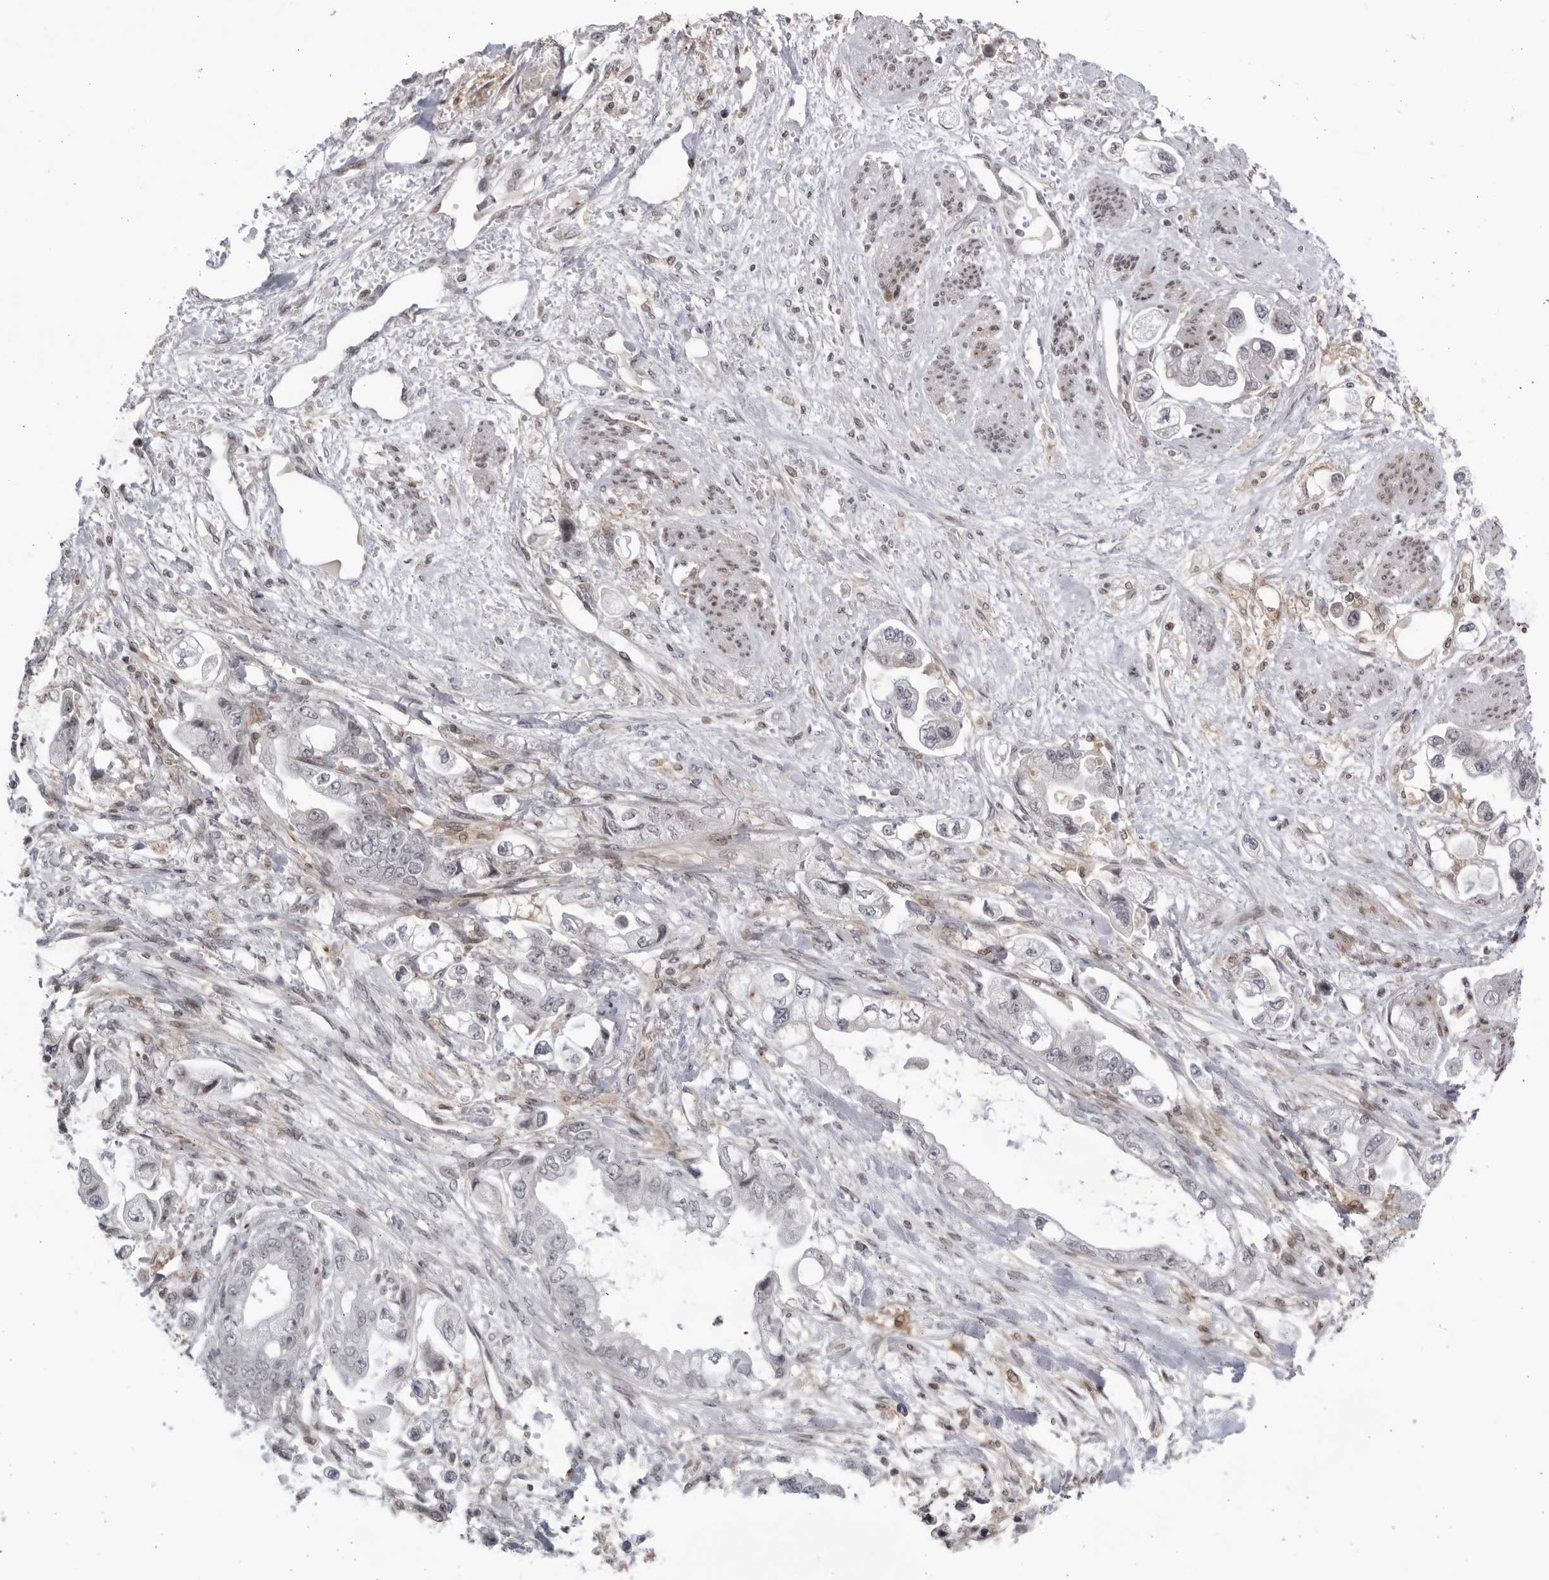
{"staining": {"intensity": "negative", "quantity": "none", "location": "none"}, "tissue": "stomach cancer", "cell_type": "Tumor cells", "image_type": "cancer", "snomed": [{"axis": "morphology", "description": "Adenocarcinoma, NOS"}, {"axis": "topography", "description": "Stomach"}], "caption": "An IHC micrograph of stomach adenocarcinoma is shown. There is no staining in tumor cells of stomach adenocarcinoma. (DAB (3,3'-diaminobenzidine) IHC visualized using brightfield microscopy, high magnification).", "gene": "DTL", "patient": {"sex": "male", "age": 62}}